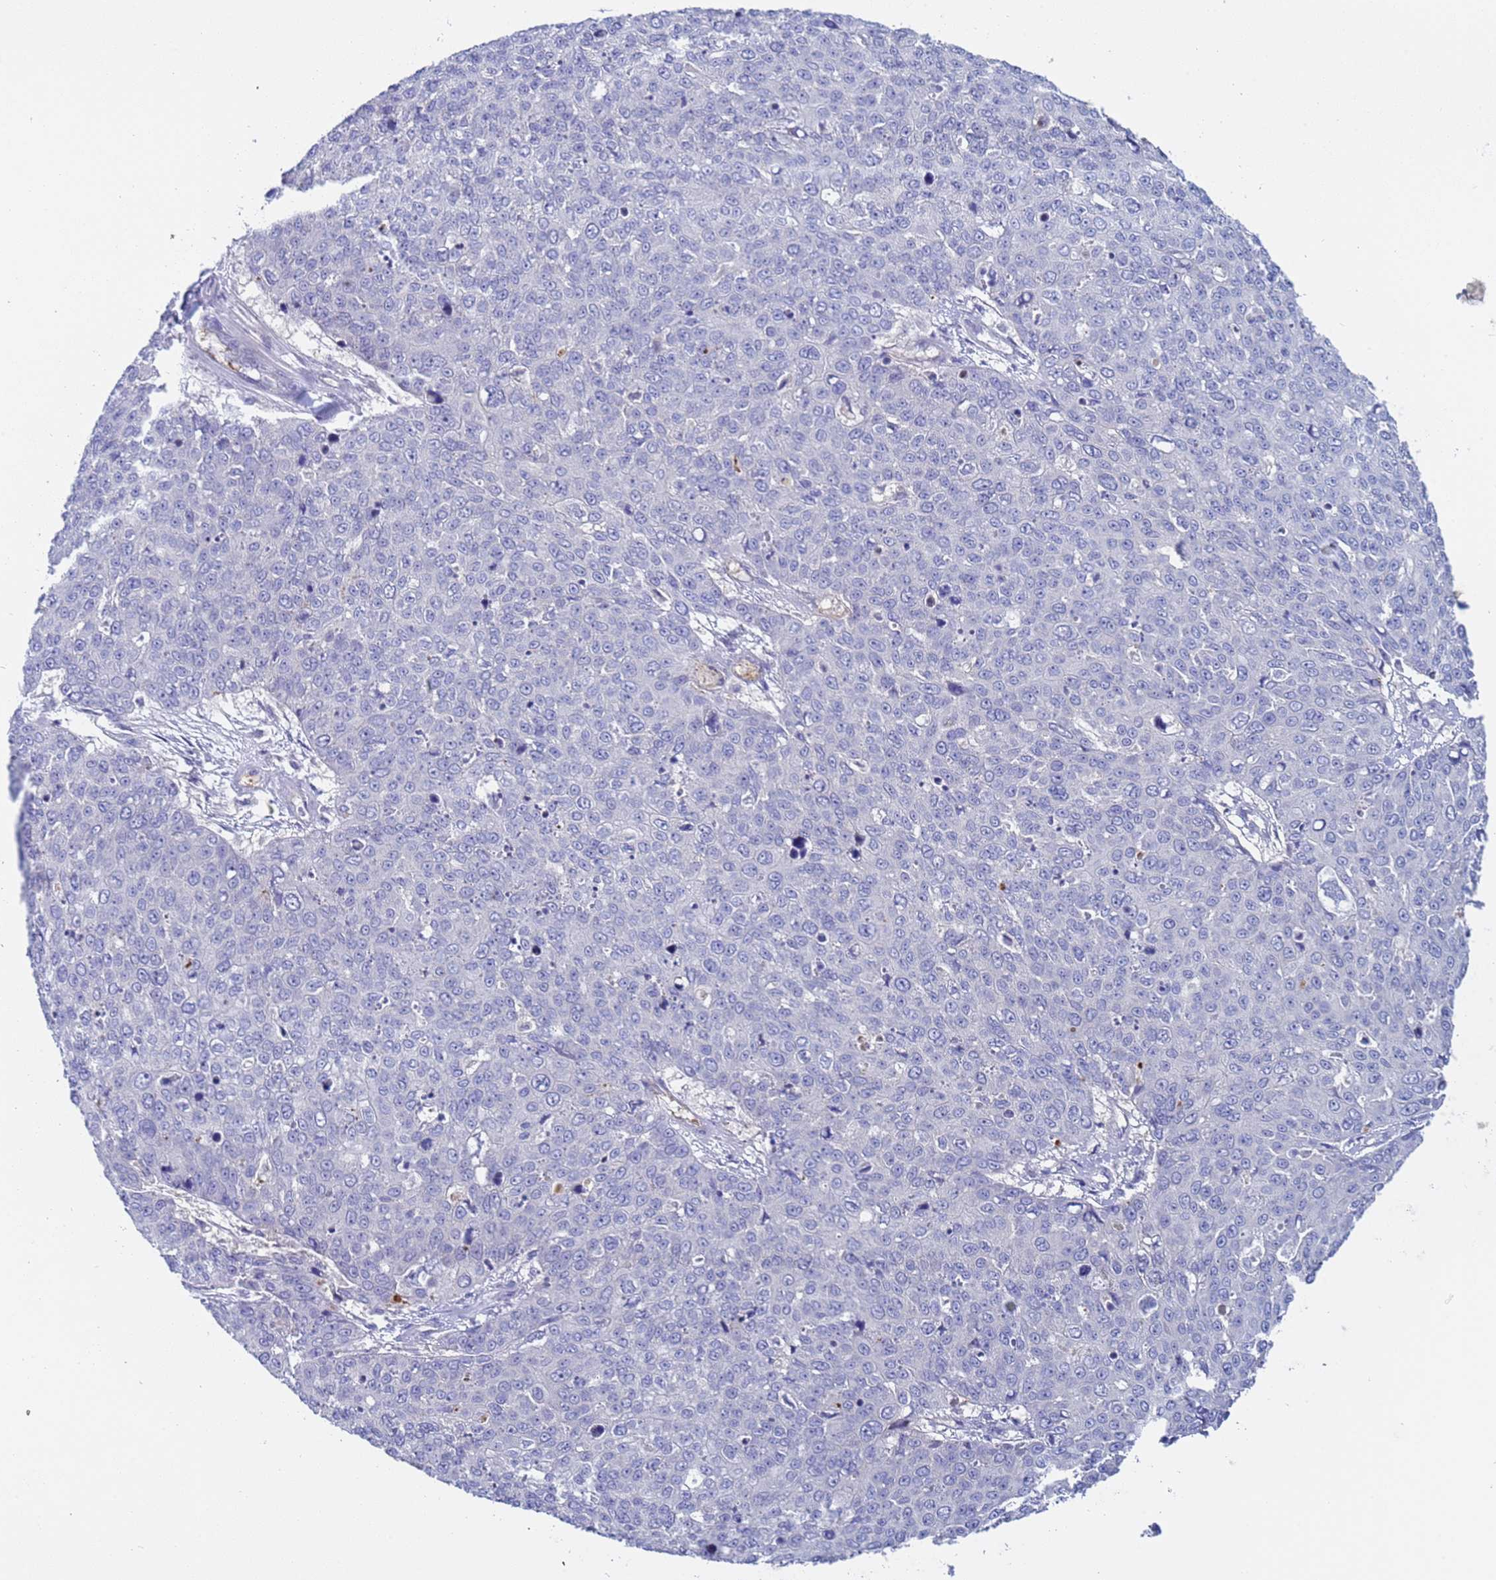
{"staining": {"intensity": "negative", "quantity": "none", "location": "none"}, "tissue": "skin cancer", "cell_type": "Tumor cells", "image_type": "cancer", "snomed": [{"axis": "morphology", "description": "Squamous cell carcinoma, NOS"}, {"axis": "topography", "description": "Skin"}], "caption": "Protein analysis of squamous cell carcinoma (skin) exhibits no significant expression in tumor cells.", "gene": "C4orf46", "patient": {"sex": "male", "age": 71}}